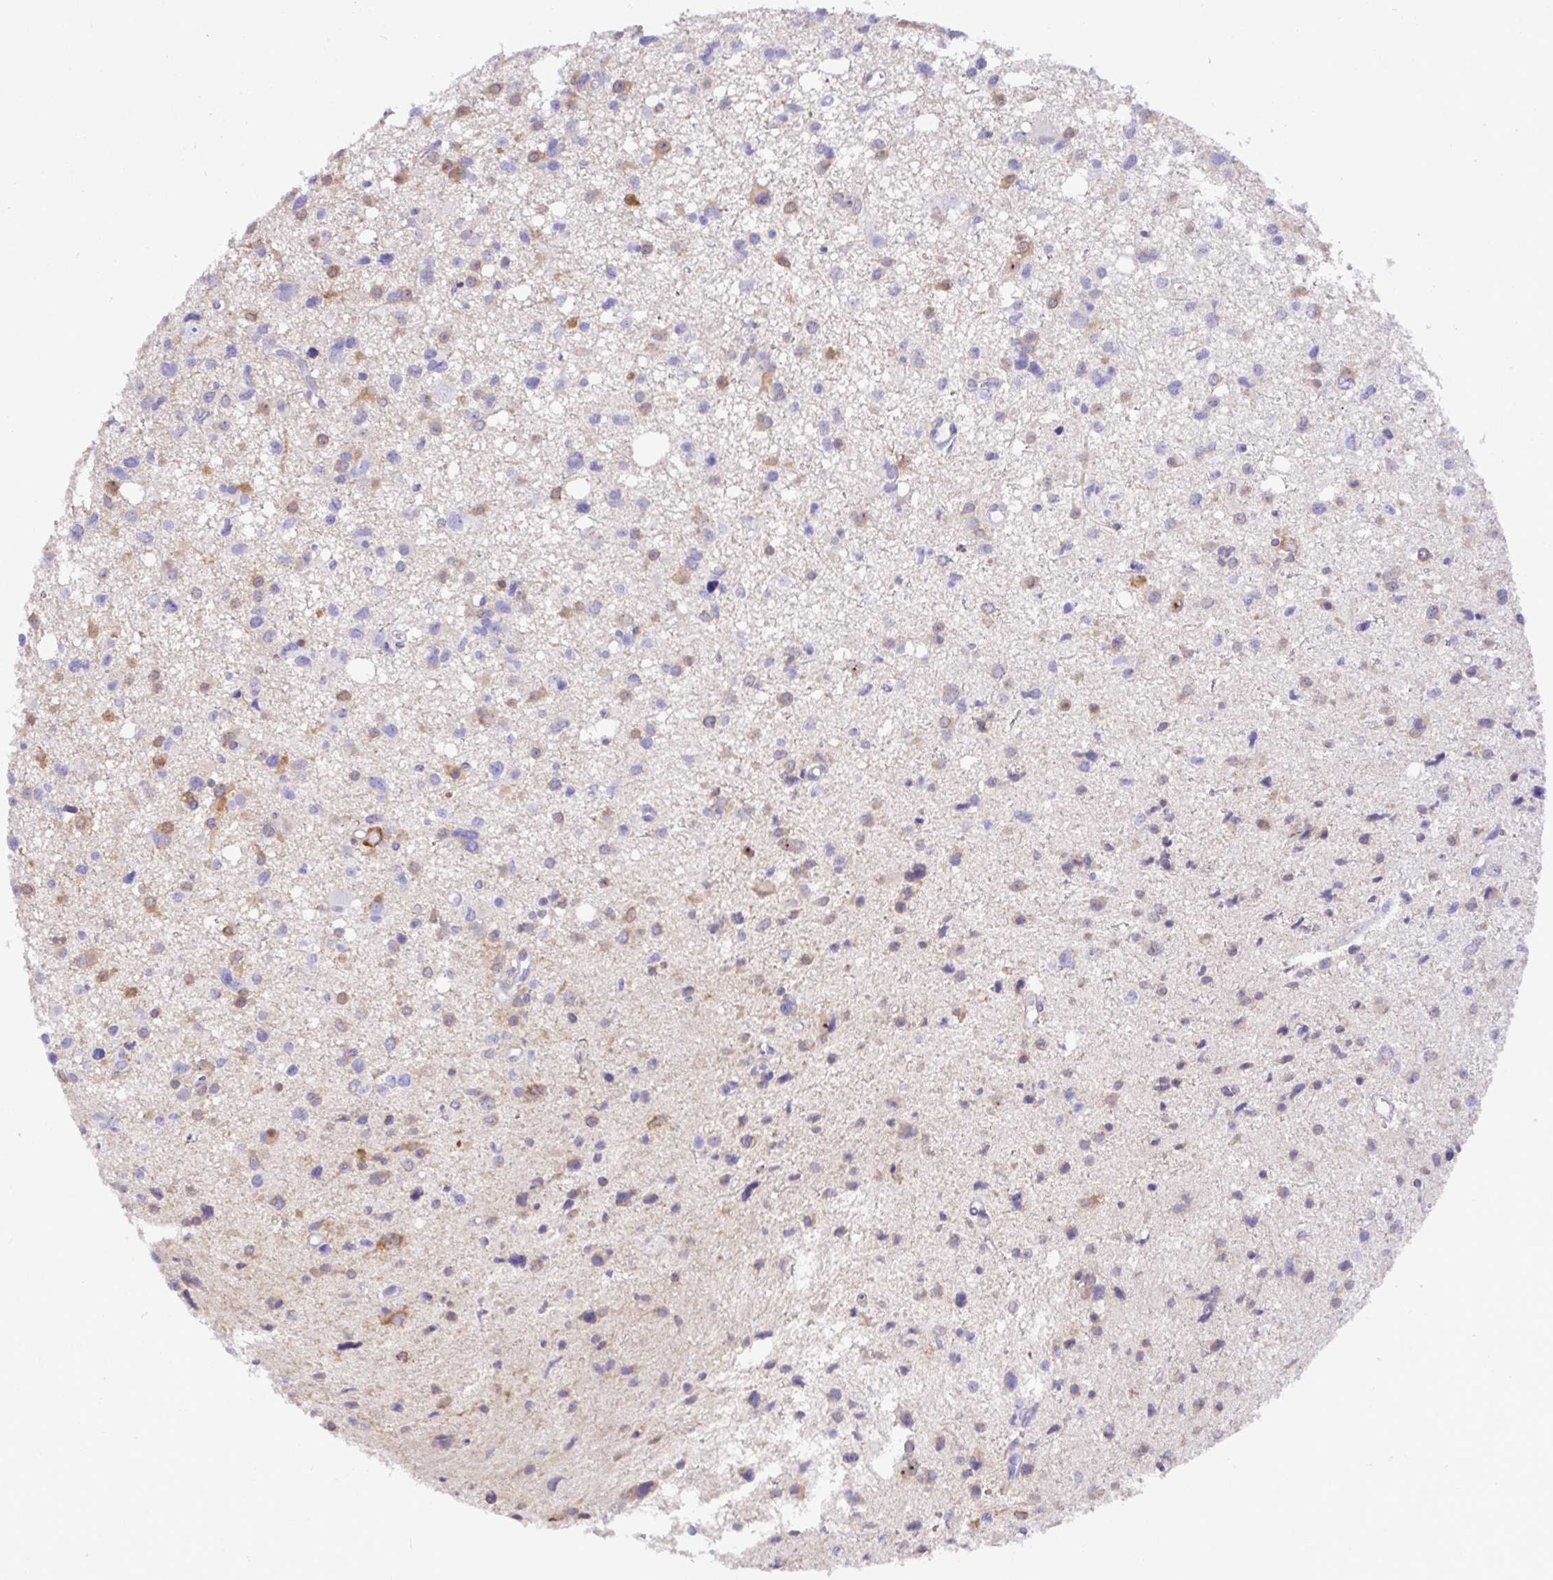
{"staining": {"intensity": "negative", "quantity": "none", "location": "none"}, "tissue": "glioma", "cell_type": "Tumor cells", "image_type": "cancer", "snomed": [{"axis": "morphology", "description": "Glioma, malignant, High grade"}, {"axis": "topography", "description": "Brain"}], "caption": "An immunohistochemistry image of glioma is shown. There is no staining in tumor cells of glioma.", "gene": "TMEM241", "patient": {"sex": "male", "age": 23}}